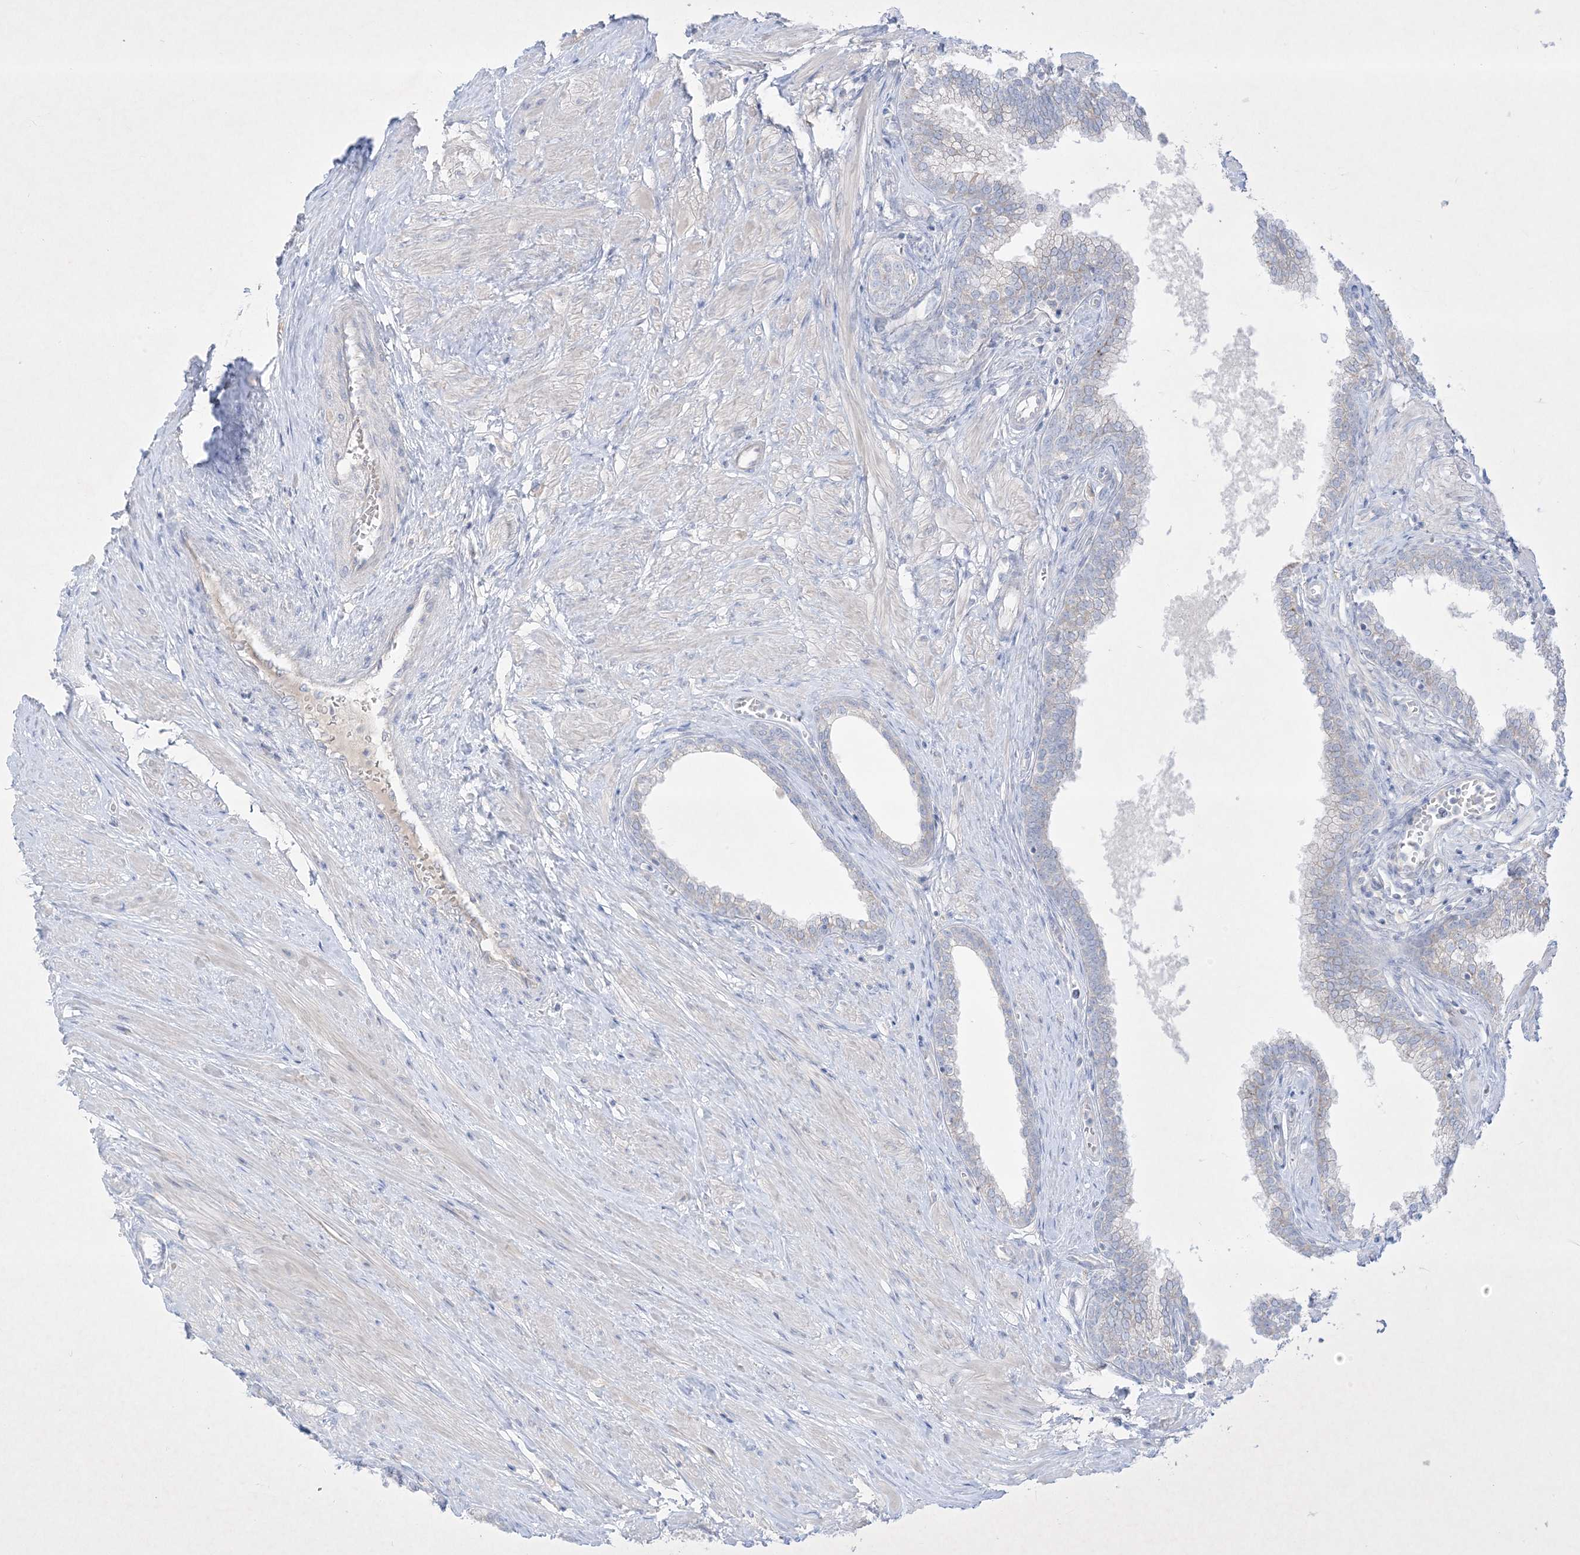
{"staining": {"intensity": "weak", "quantity": "<25%", "location": "cytoplasmic/membranous"}, "tissue": "prostate", "cell_type": "Glandular cells", "image_type": "normal", "snomed": [{"axis": "morphology", "description": "Normal tissue, NOS"}, {"axis": "morphology", "description": "Urothelial carcinoma, Low grade"}, {"axis": "topography", "description": "Urinary bladder"}, {"axis": "topography", "description": "Prostate"}], "caption": "An immunohistochemistry (IHC) photomicrograph of unremarkable prostate is shown. There is no staining in glandular cells of prostate. Brightfield microscopy of immunohistochemistry (IHC) stained with DAB (3,3'-diaminobenzidine) (brown) and hematoxylin (blue), captured at high magnification.", "gene": "PLEKHA3", "patient": {"sex": "male", "age": 60}}